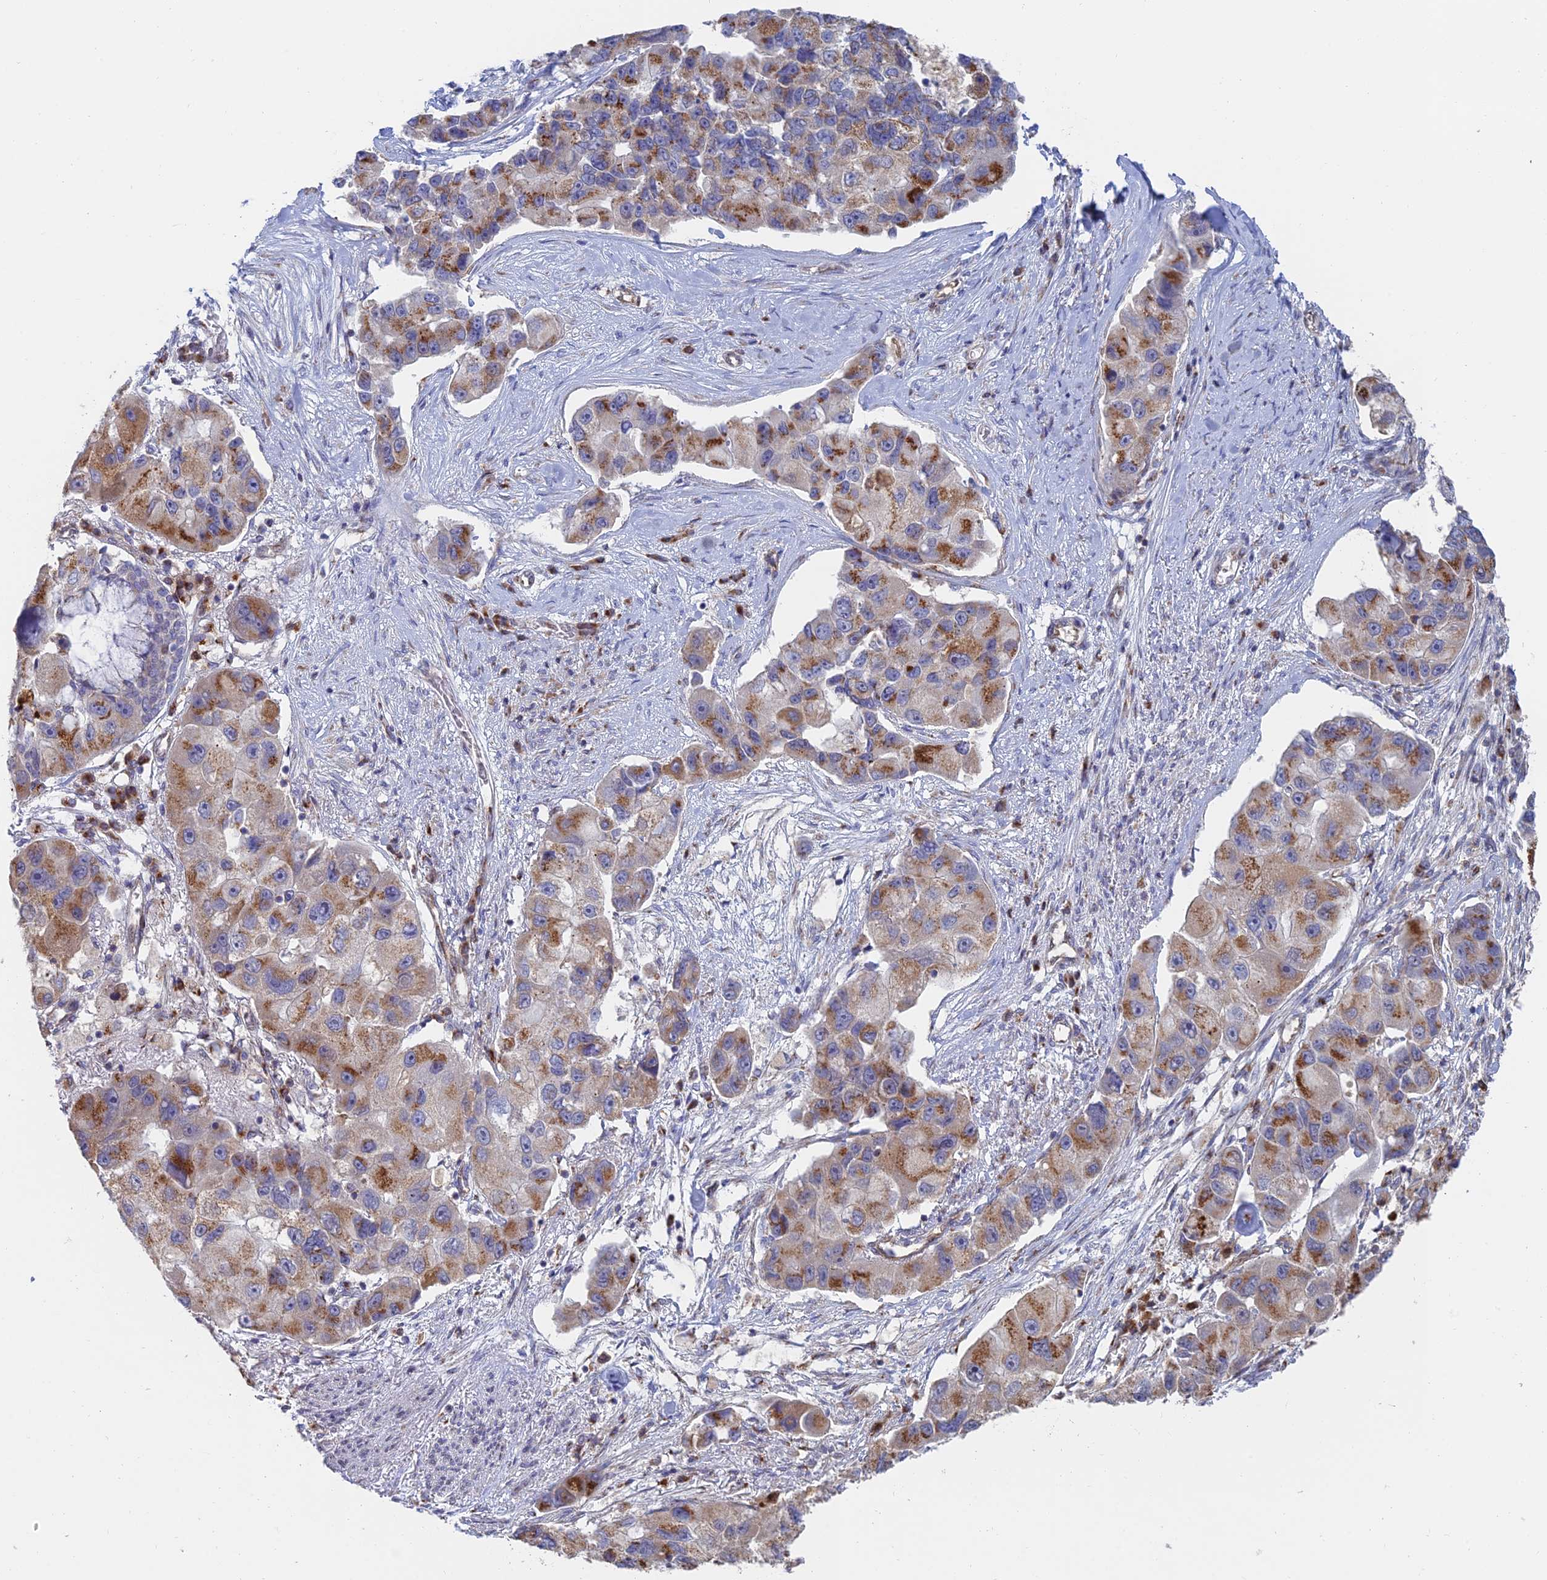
{"staining": {"intensity": "moderate", "quantity": ">75%", "location": "cytoplasmic/membranous"}, "tissue": "lung cancer", "cell_type": "Tumor cells", "image_type": "cancer", "snomed": [{"axis": "morphology", "description": "Adenocarcinoma, NOS"}, {"axis": "topography", "description": "Lung"}], "caption": "Immunohistochemistry (IHC) (DAB) staining of adenocarcinoma (lung) exhibits moderate cytoplasmic/membranous protein positivity in about >75% of tumor cells.", "gene": "HS2ST1", "patient": {"sex": "female", "age": 54}}